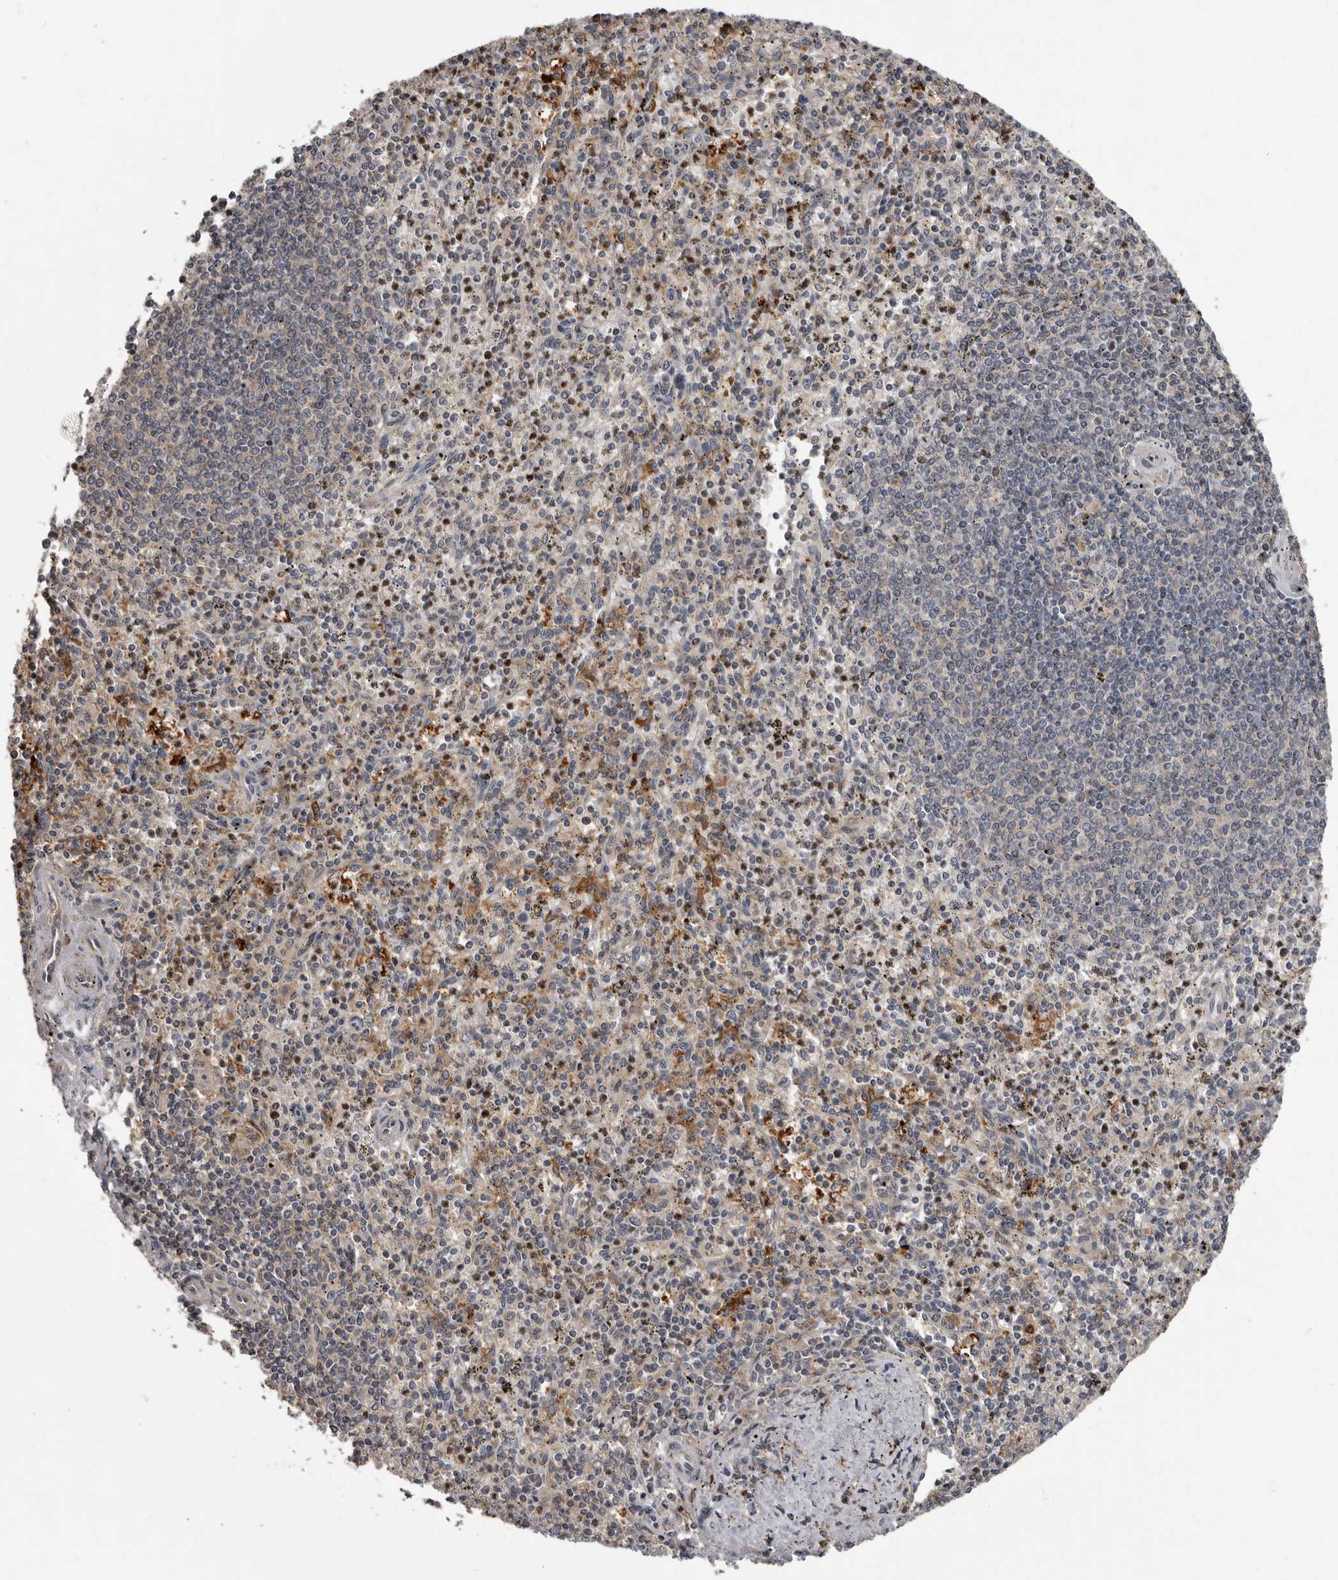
{"staining": {"intensity": "negative", "quantity": "none", "location": "none"}, "tissue": "spleen", "cell_type": "Cells in red pulp", "image_type": "normal", "snomed": [{"axis": "morphology", "description": "Normal tissue, NOS"}, {"axis": "topography", "description": "Spleen"}], "caption": "A high-resolution photomicrograph shows immunohistochemistry (IHC) staining of normal spleen, which reveals no significant expression in cells in red pulp. The staining was performed using DAB (3,3'-diaminobenzidine) to visualize the protein expression in brown, while the nuclei were stained in blue with hematoxylin (Magnification: 20x).", "gene": "FGFR4", "patient": {"sex": "male", "age": 72}}